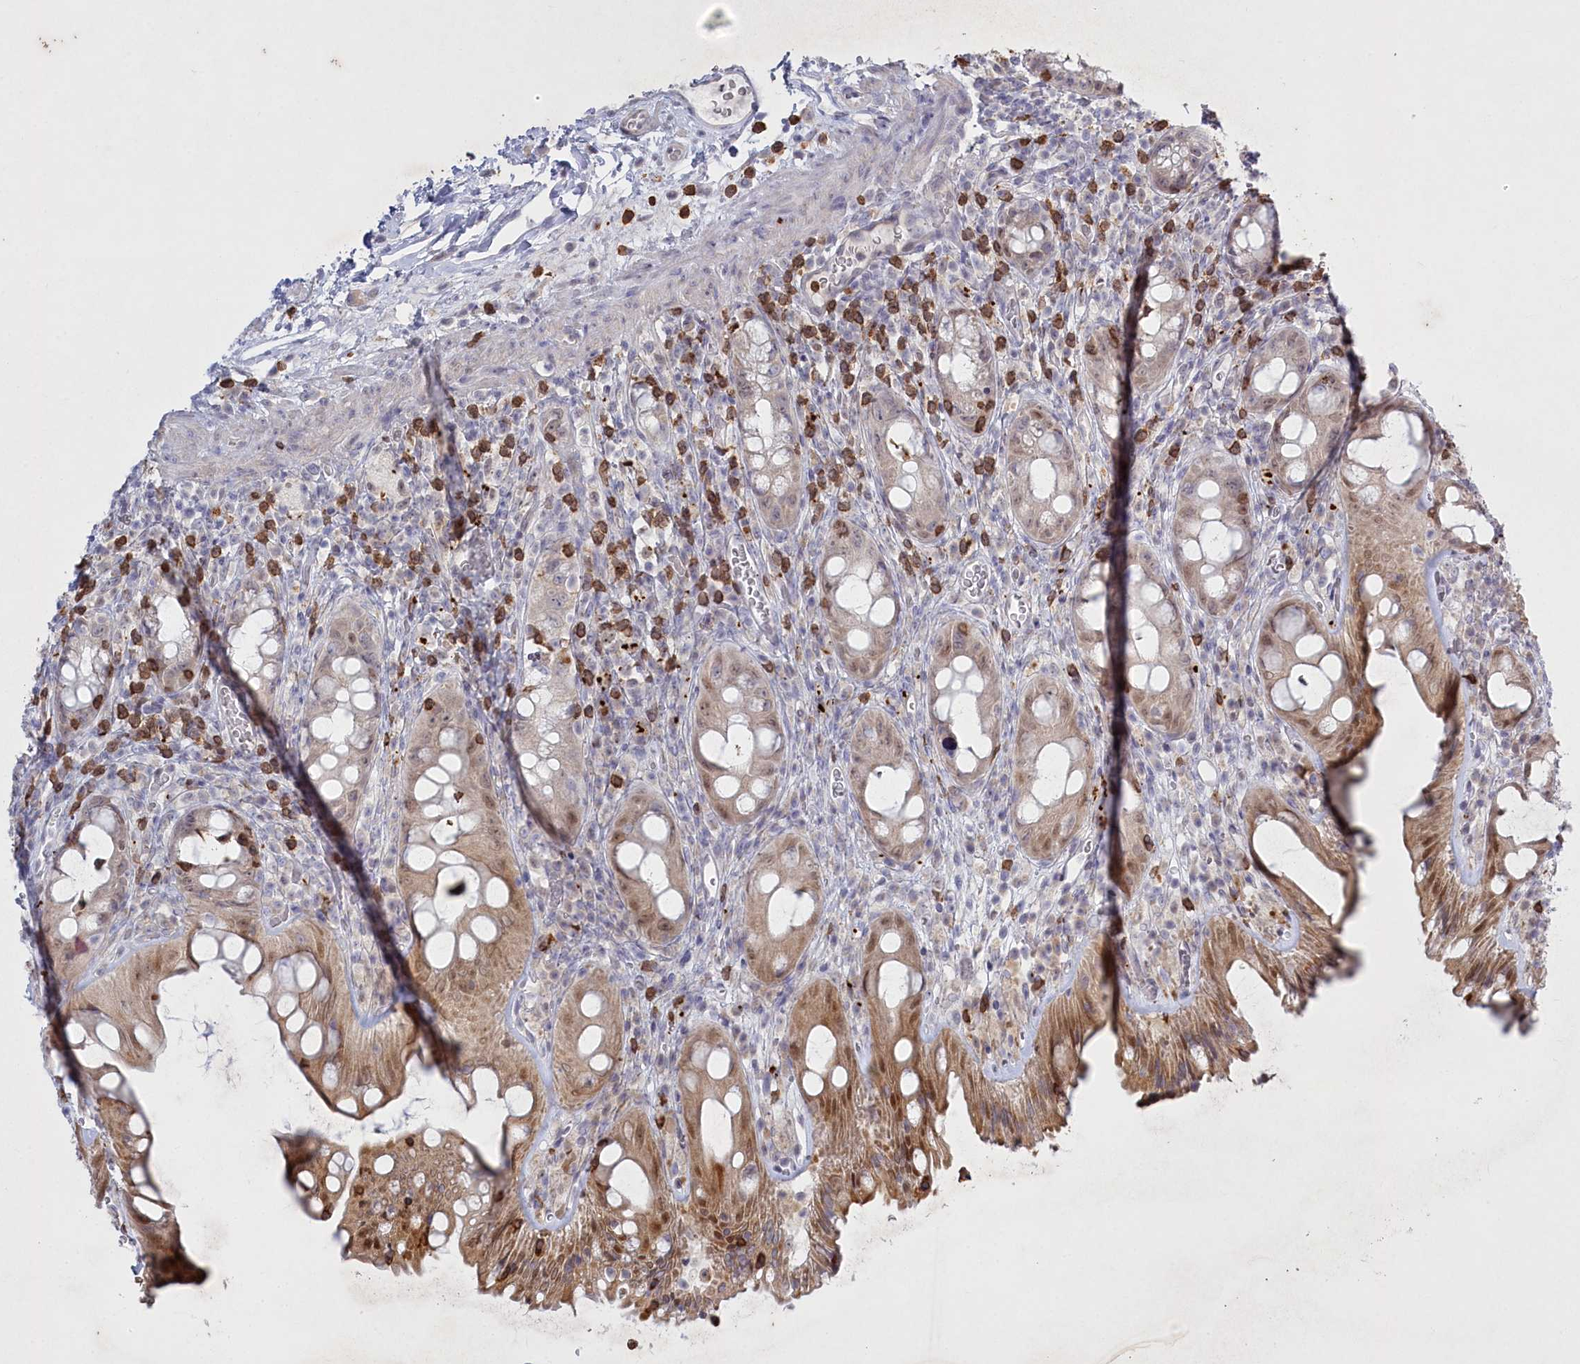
{"staining": {"intensity": "moderate", "quantity": "25%-75%", "location": "cytoplasmic/membranous,nuclear"}, "tissue": "rectum", "cell_type": "Glandular cells", "image_type": "normal", "snomed": [{"axis": "morphology", "description": "Normal tissue, NOS"}, {"axis": "topography", "description": "Rectum"}], "caption": "Protein expression analysis of unremarkable rectum displays moderate cytoplasmic/membranous,nuclear expression in approximately 25%-75% of glandular cells. Immunohistochemistry stains the protein in brown and the nuclei are stained blue.", "gene": "ABITRAM", "patient": {"sex": "female", "age": 57}}